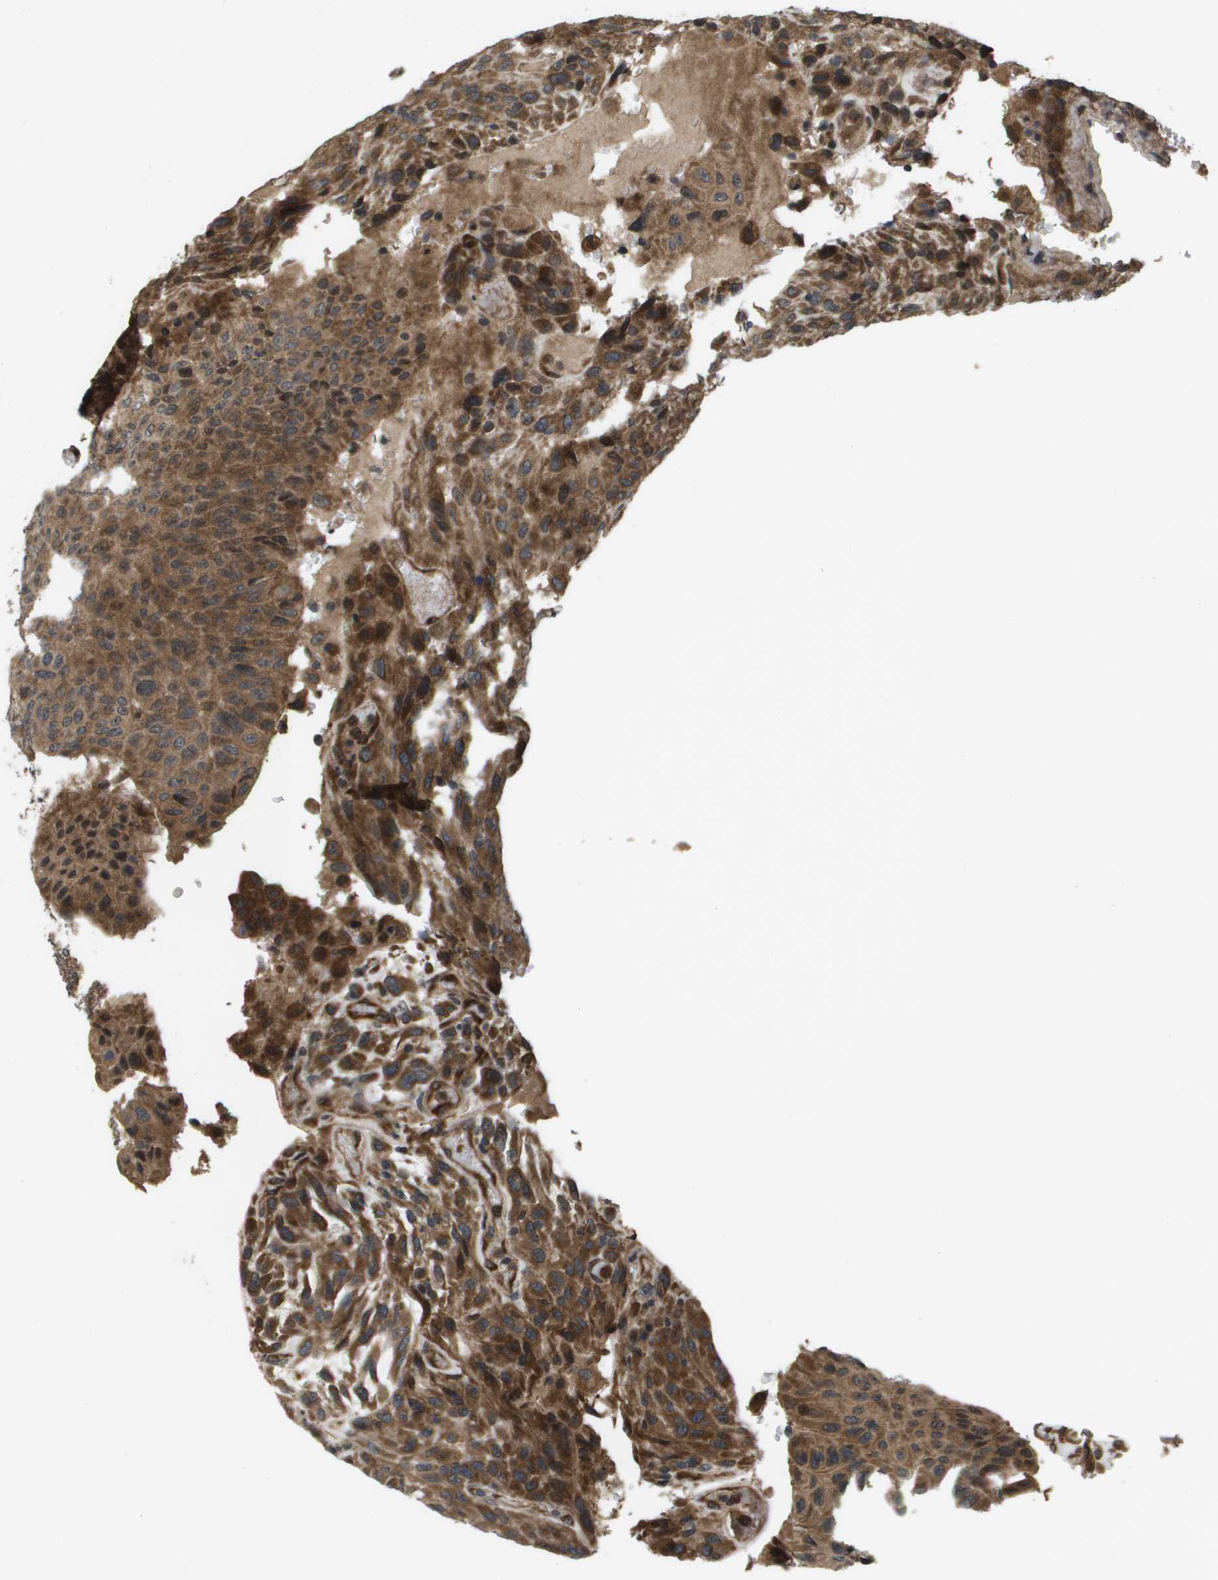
{"staining": {"intensity": "moderate", "quantity": ">75%", "location": "cytoplasmic/membranous,nuclear"}, "tissue": "urothelial cancer", "cell_type": "Tumor cells", "image_type": "cancer", "snomed": [{"axis": "morphology", "description": "Urothelial carcinoma, High grade"}, {"axis": "topography", "description": "Urinary bladder"}], "caption": "The immunohistochemical stain highlights moderate cytoplasmic/membranous and nuclear staining in tumor cells of urothelial carcinoma (high-grade) tissue. The protein is shown in brown color, while the nuclei are stained blue.", "gene": "SPTLC1", "patient": {"sex": "male", "age": 66}}